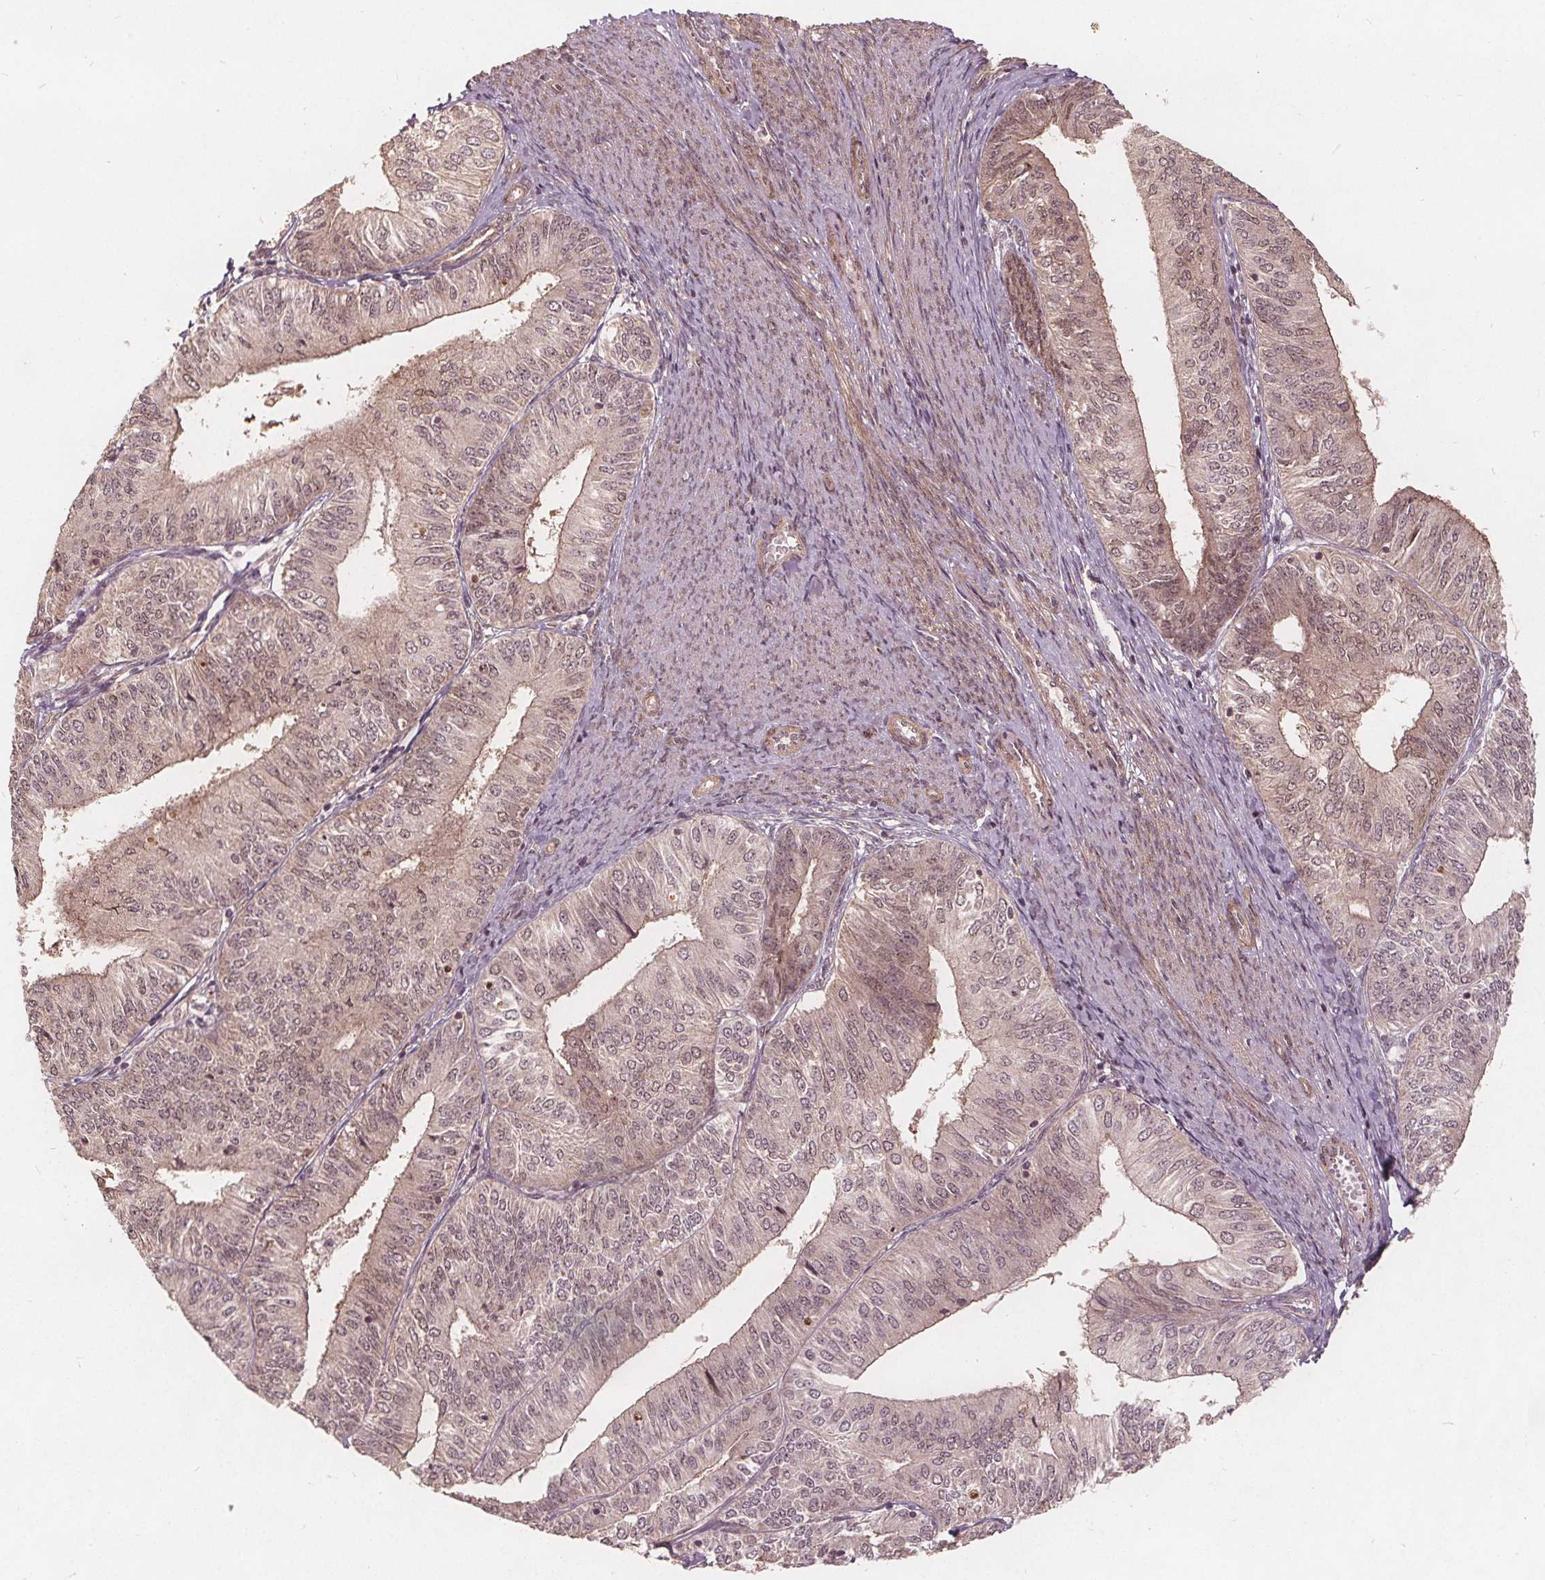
{"staining": {"intensity": "weak", "quantity": "25%-75%", "location": "nuclear"}, "tissue": "endometrial cancer", "cell_type": "Tumor cells", "image_type": "cancer", "snomed": [{"axis": "morphology", "description": "Adenocarcinoma, NOS"}, {"axis": "topography", "description": "Endometrium"}], "caption": "High-power microscopy captured an IHC image of endometrial adenocarcinoma, revealing weak nuclear positivity in approximately 25%-75% of tumor cells.", "gene": "PPP1CB", "patient": {"sex": "female", "age": 58}}